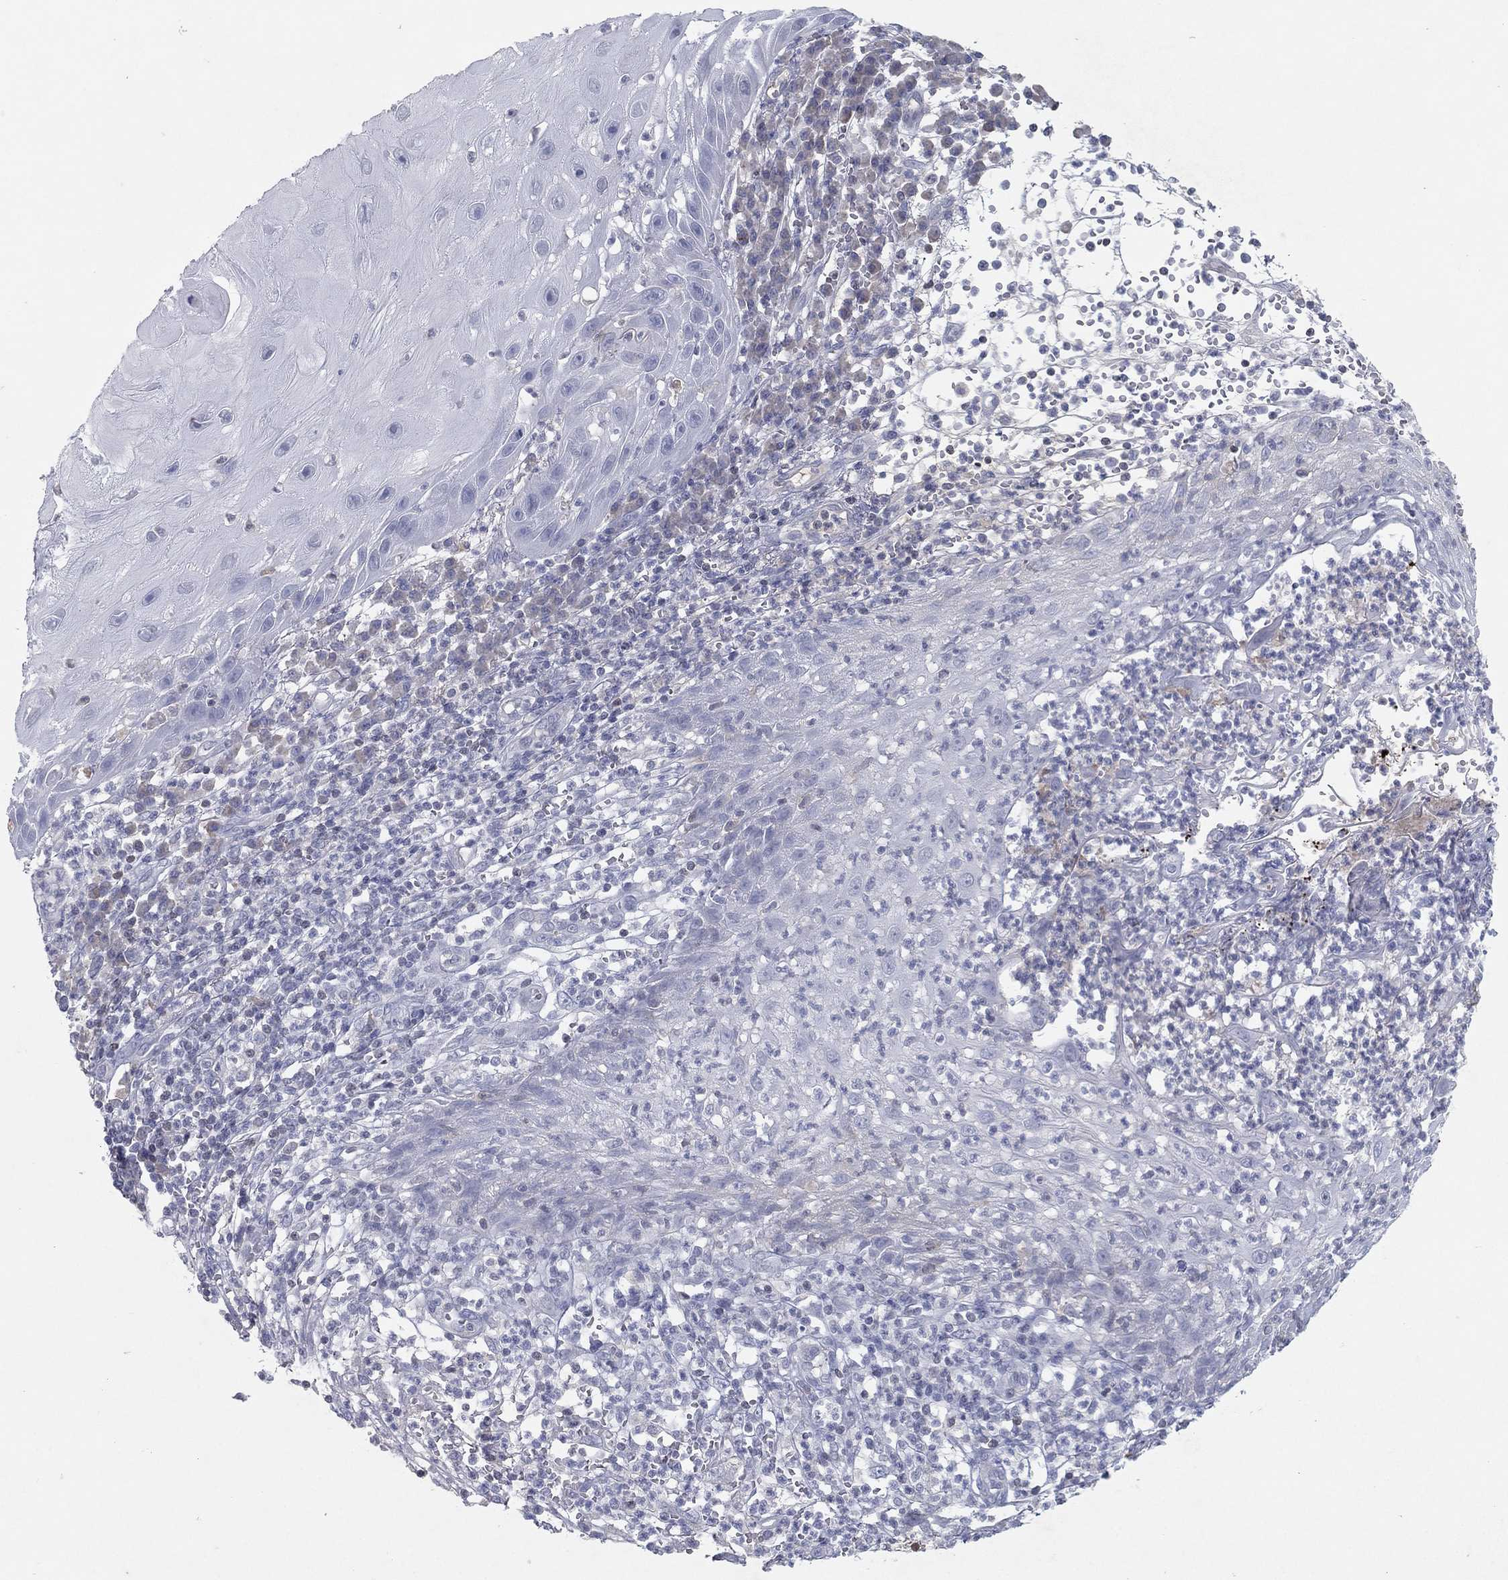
{"staining": {"intensity": "negative", "quantity": "none", "location": "none"}, "tissue": "skin cancer", "cell_type": "Tumor cells", "image_type": "cancer", "snomed": [{"axis": "morphology", "description": "Normal tissue, NOS"}, {"axis": "morphology", "description": "Squamous cell carcinoma, NOS"}, {"axis": "topography", "description": "Skin"}], "caption": "This is an immunohistochemistry histopathology image of human skin cancer (squamous cell carcinoma). There is no expression in tumor cells.", "gene": "CPT1B", "patient": {"sex": "male", "age": 79}}